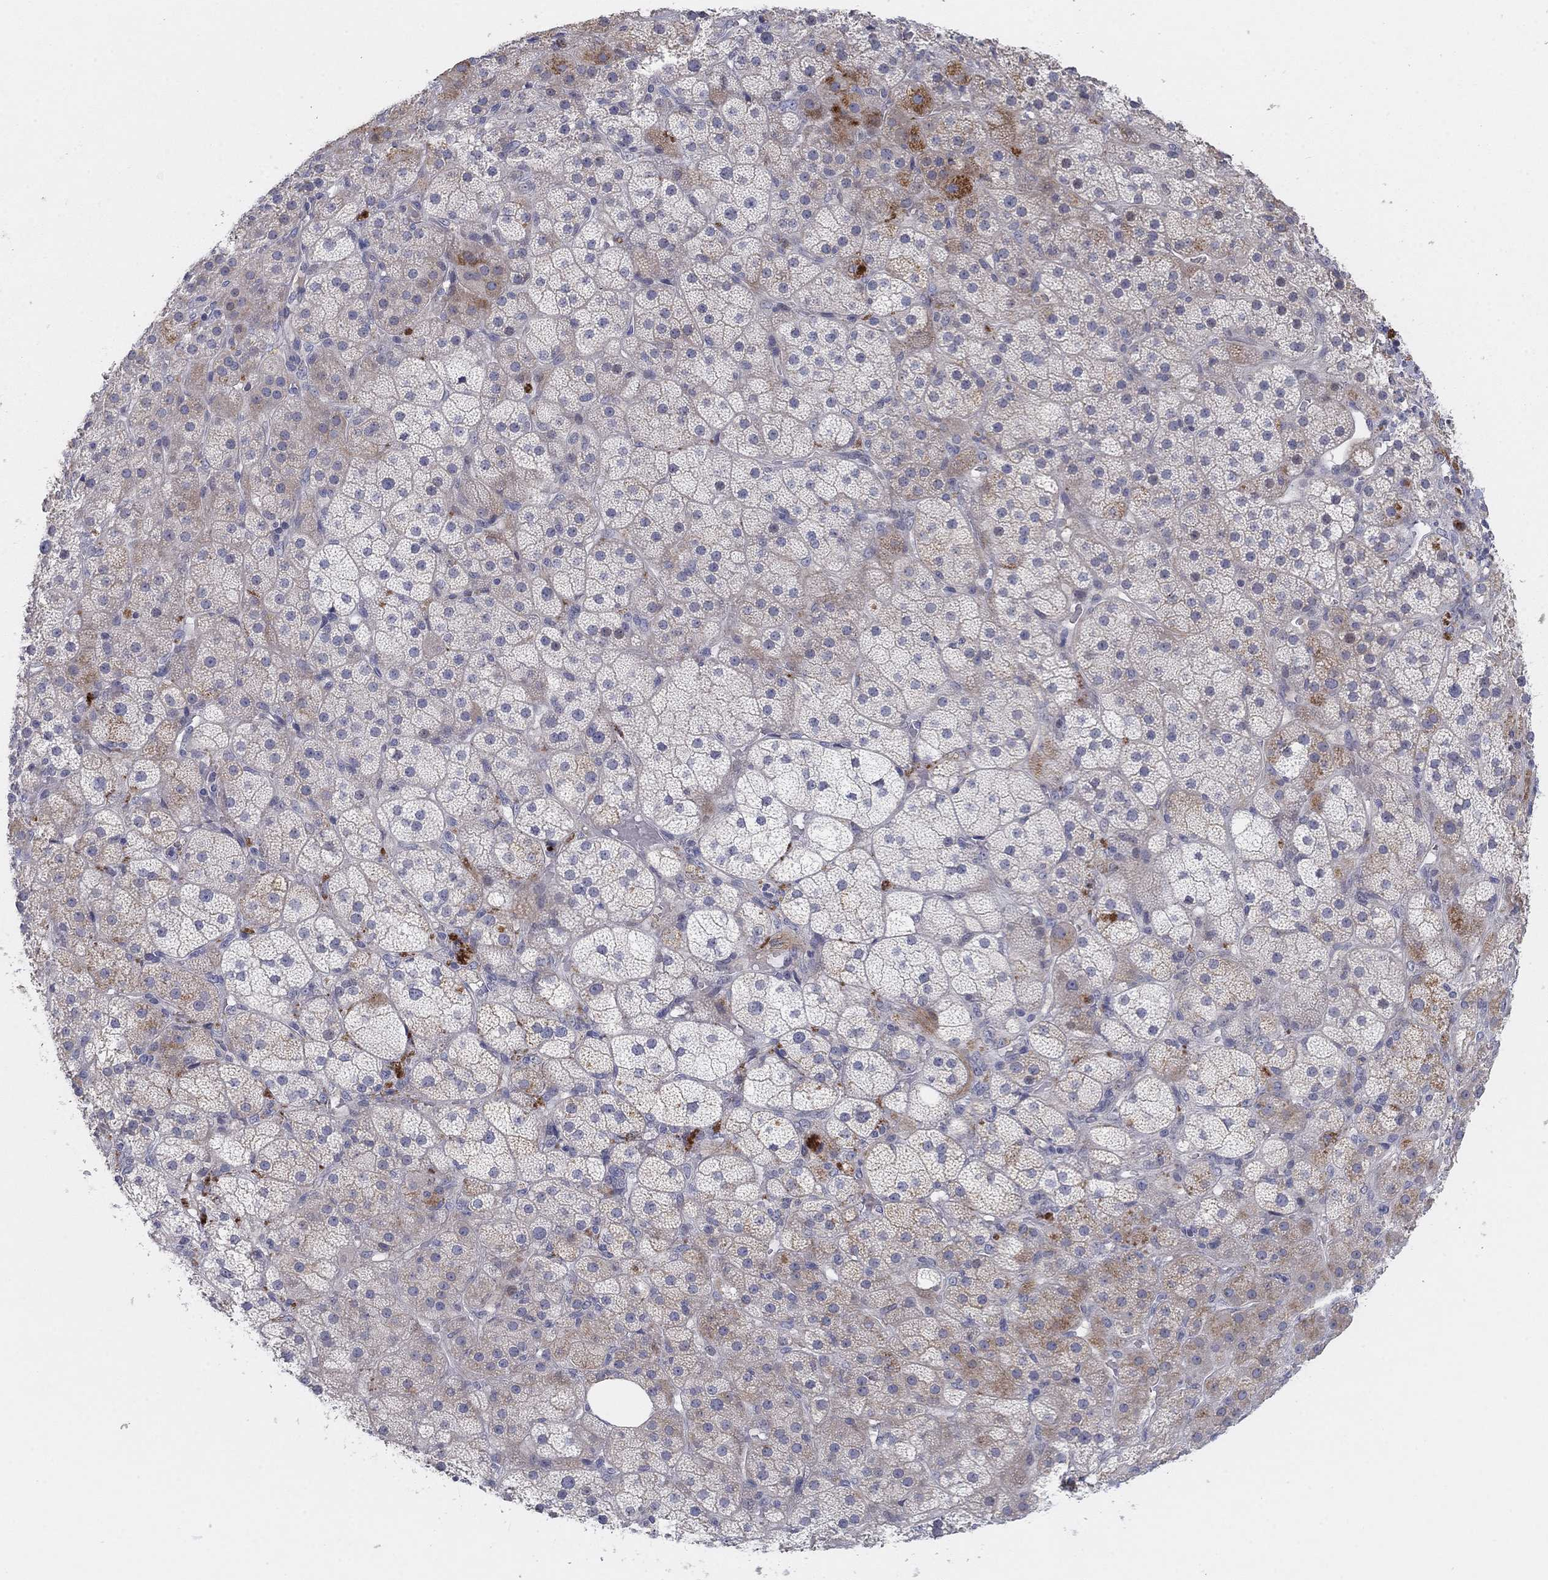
{"staining": {"intensity": "moderate", "quantity": "<25%", "location": "cytoplasmic/membranous"}, "tissue": "adrenal gland", "cell_type": "Glandular cells", "image_type": "normal", "snomed": [{"axis": "morphology", "description": "Normal tissue, NOS"}, {"axis": "topography", "description": "Adrenal gland"}], "caption": "High-power microscopy captured an immunohistochemistry (IHC) histopathology image of benign adrenal gland, revealing moderate cytoplasmic/membranous staining in about <25% of glandular cells.", "gene": "AMN1", "patient": {"sex": "male", "age": 57}}